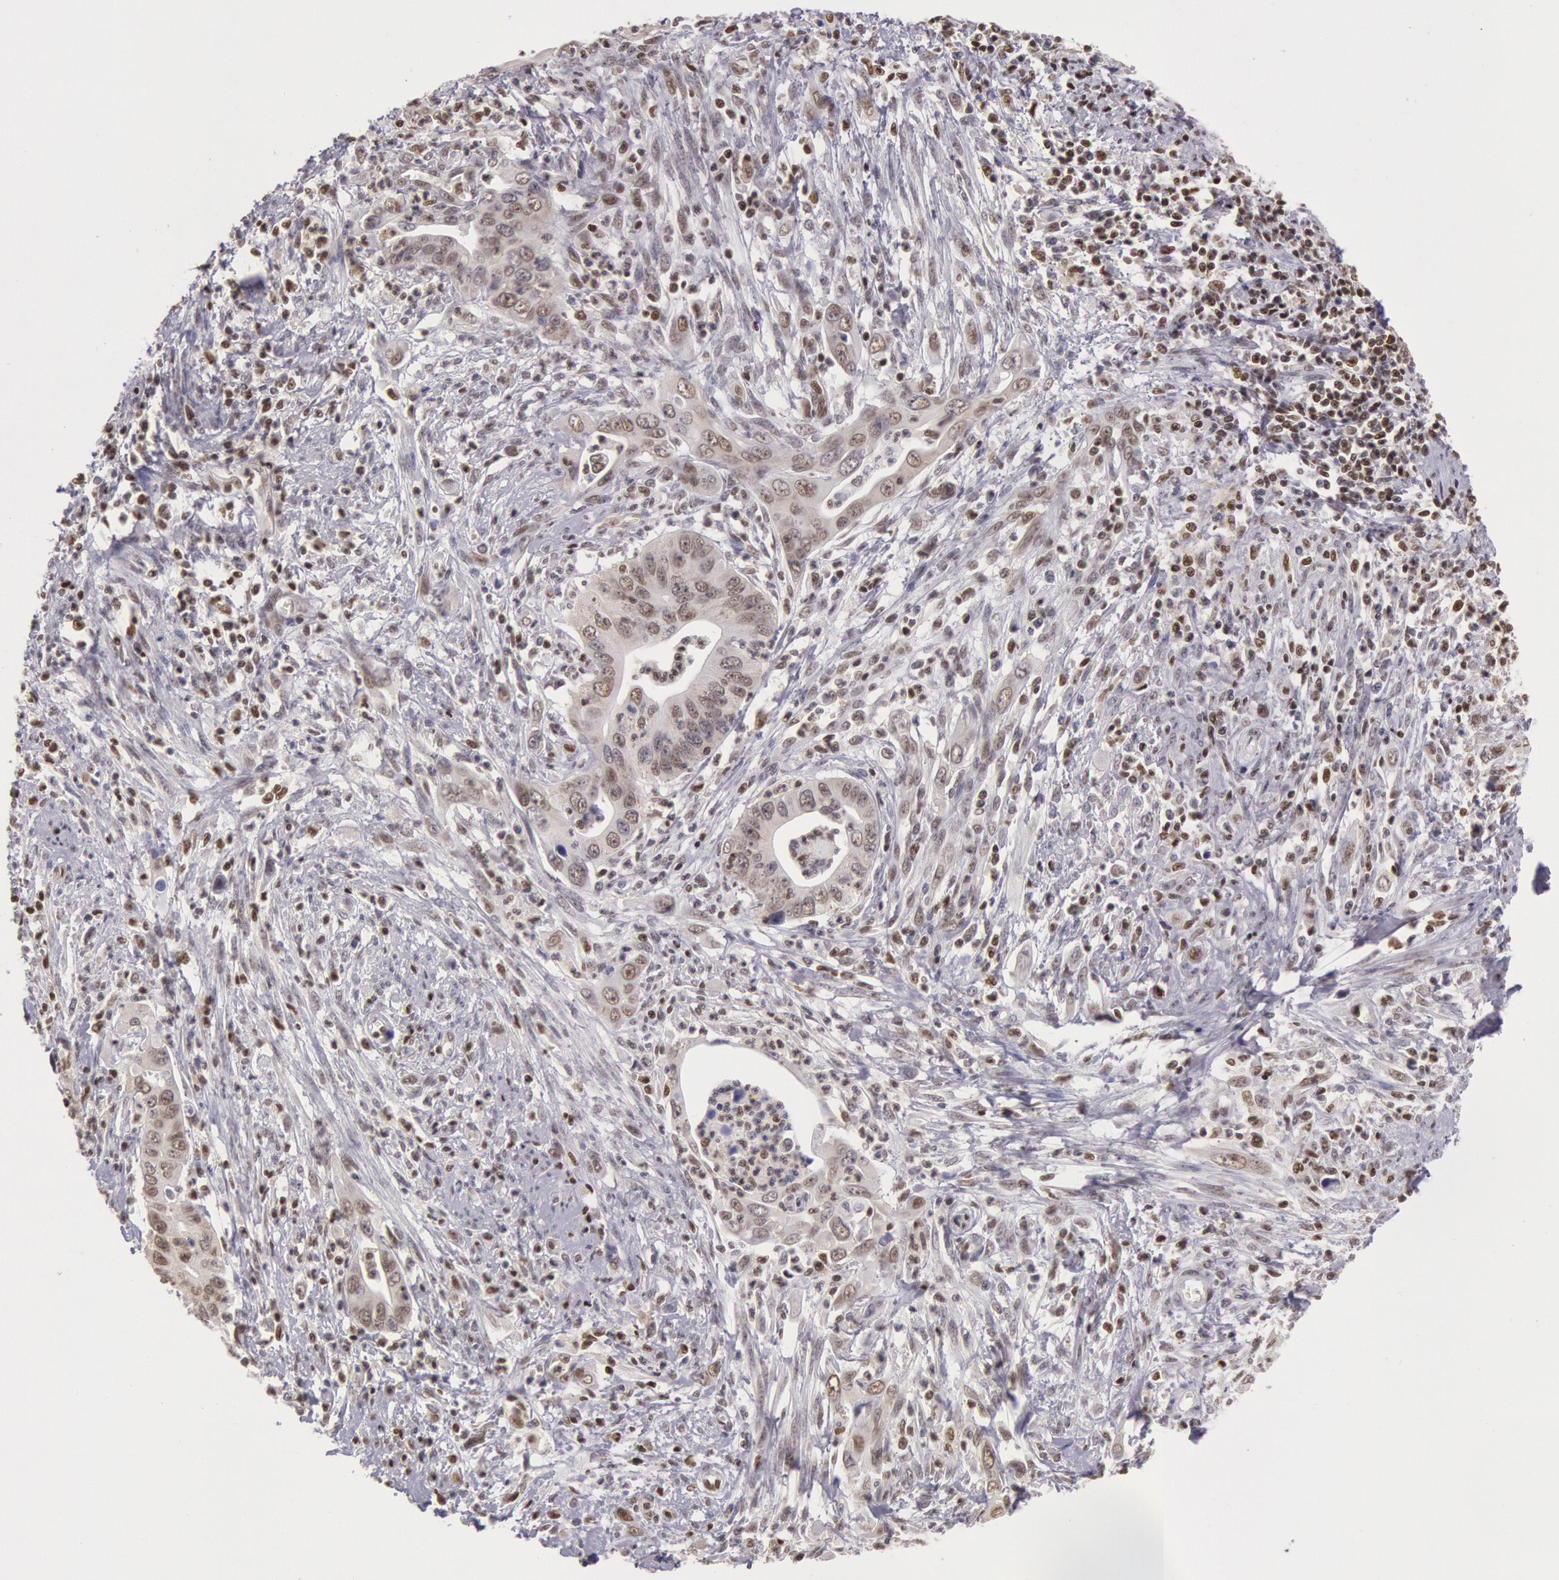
{"staining": {"intensity": "weak", "quantity": ">75%", "location": "nuclear"}, "tissue": "cervical cancer", "cell_type": "Tumor cells", "image_type": "cancer", "snomed": [{"axis": "morphology", "description": "Normal tissue, NOS"}, {"axis": "morphology", "description": "Adenocarcinoma, NOS"}, {"axis": "topography", "description": "Cervix"}], "caption": "There is low levels of weak nuclear staining in tumor cells of adenocarcinoma (cervical), as demonstrated by immunohistochemical staining (brown color).", "gene": "ESS2", "patient": {"sex": "female", "age": 34}}